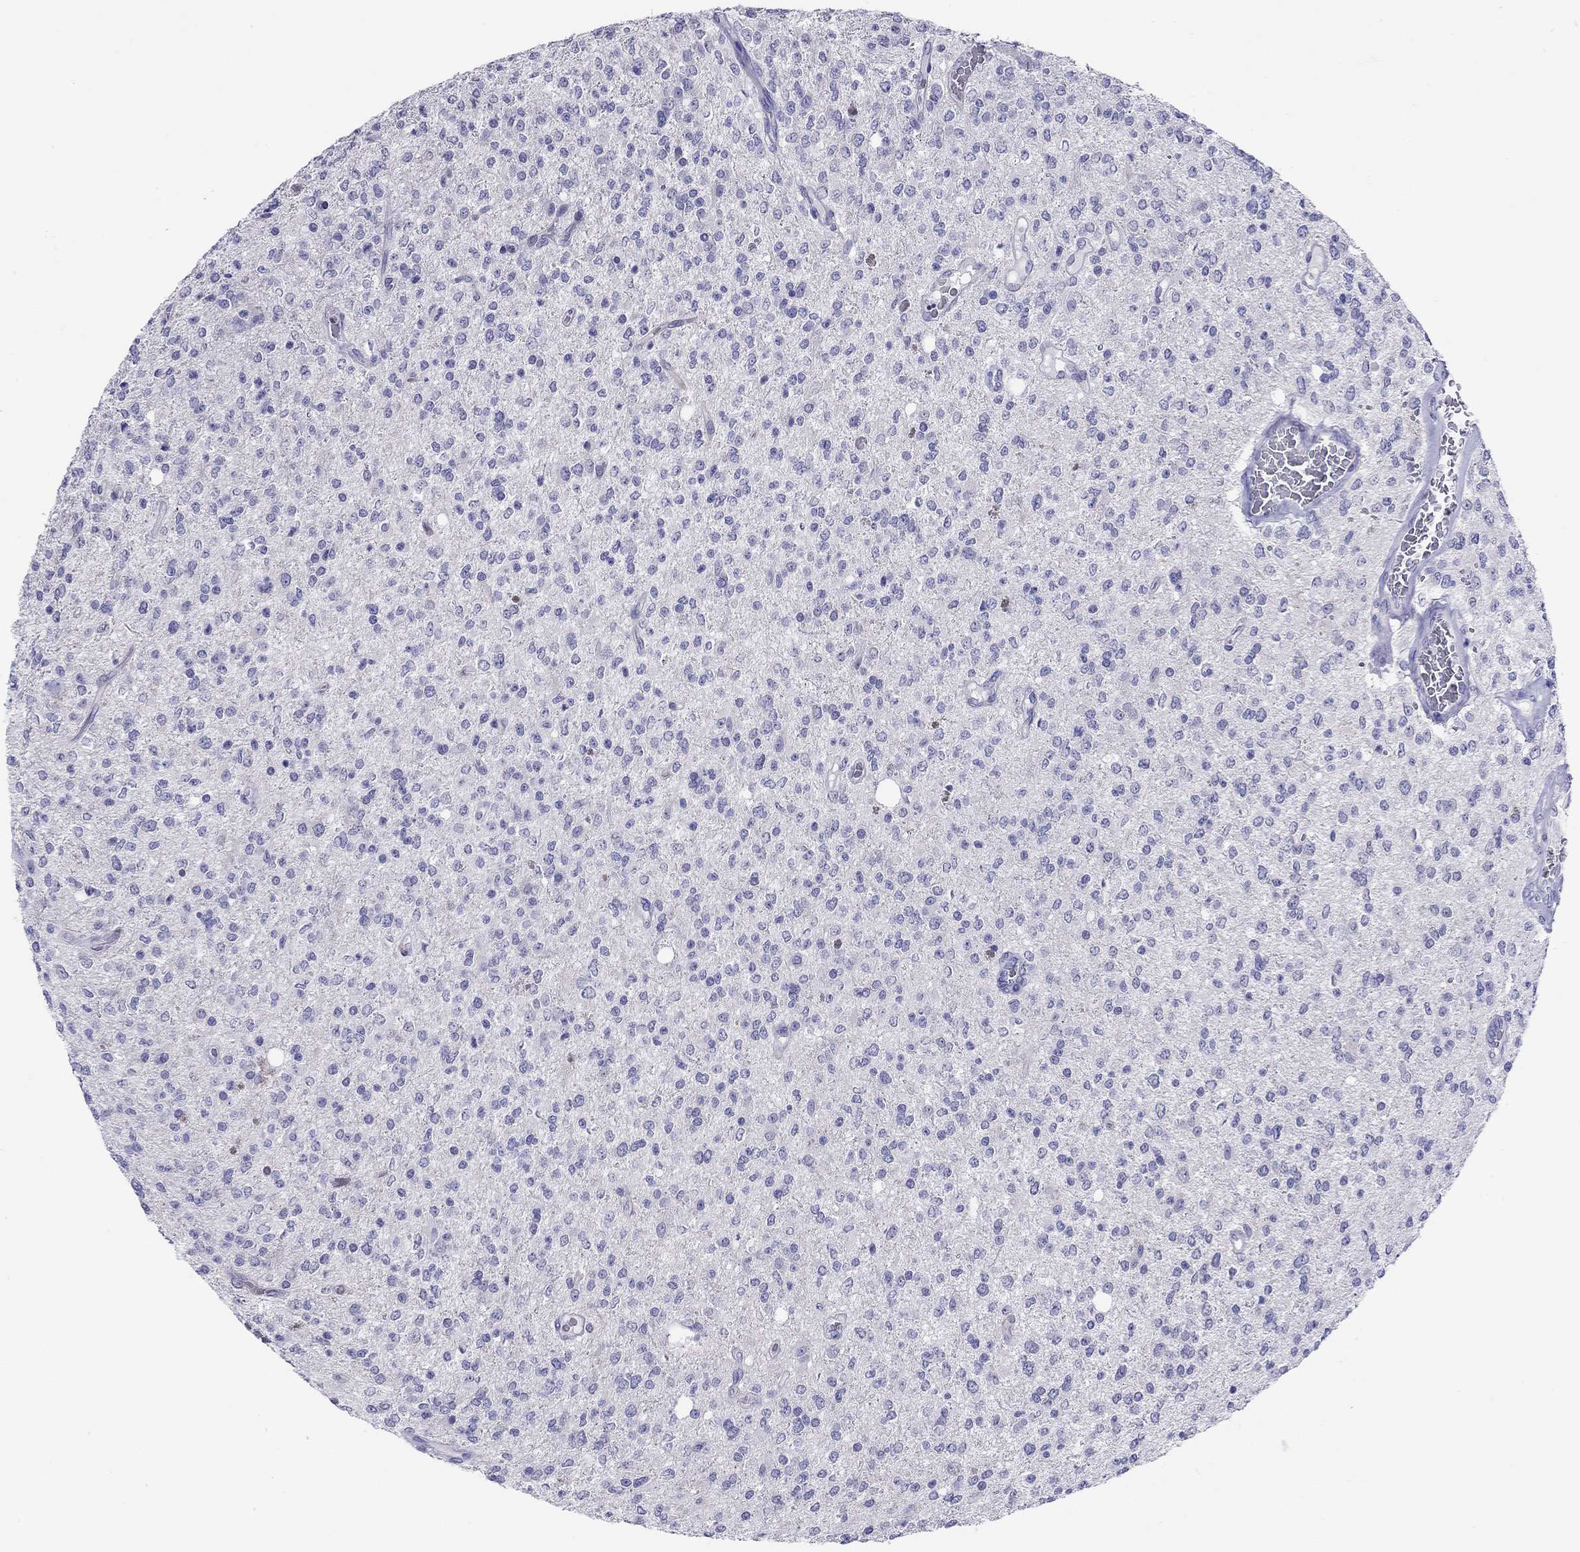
{"staining": {"intensity": "negative", "quantity": "none", "location": "none"}, "tissue": "glioma", "cell_type": "Tumor cells", "image_type": "cancer", "snomed": [{"axis": "morphology", "description": "Glioma, malignant, Low grade"}, {"axis": "topography", "description": "Brain"}], "caption": "Glioma was stained to show a protein in brown. There is no significant staining in tumor cells.", "gene": "SLC46A2", "patient": {"sex": "male", "age": 67}}